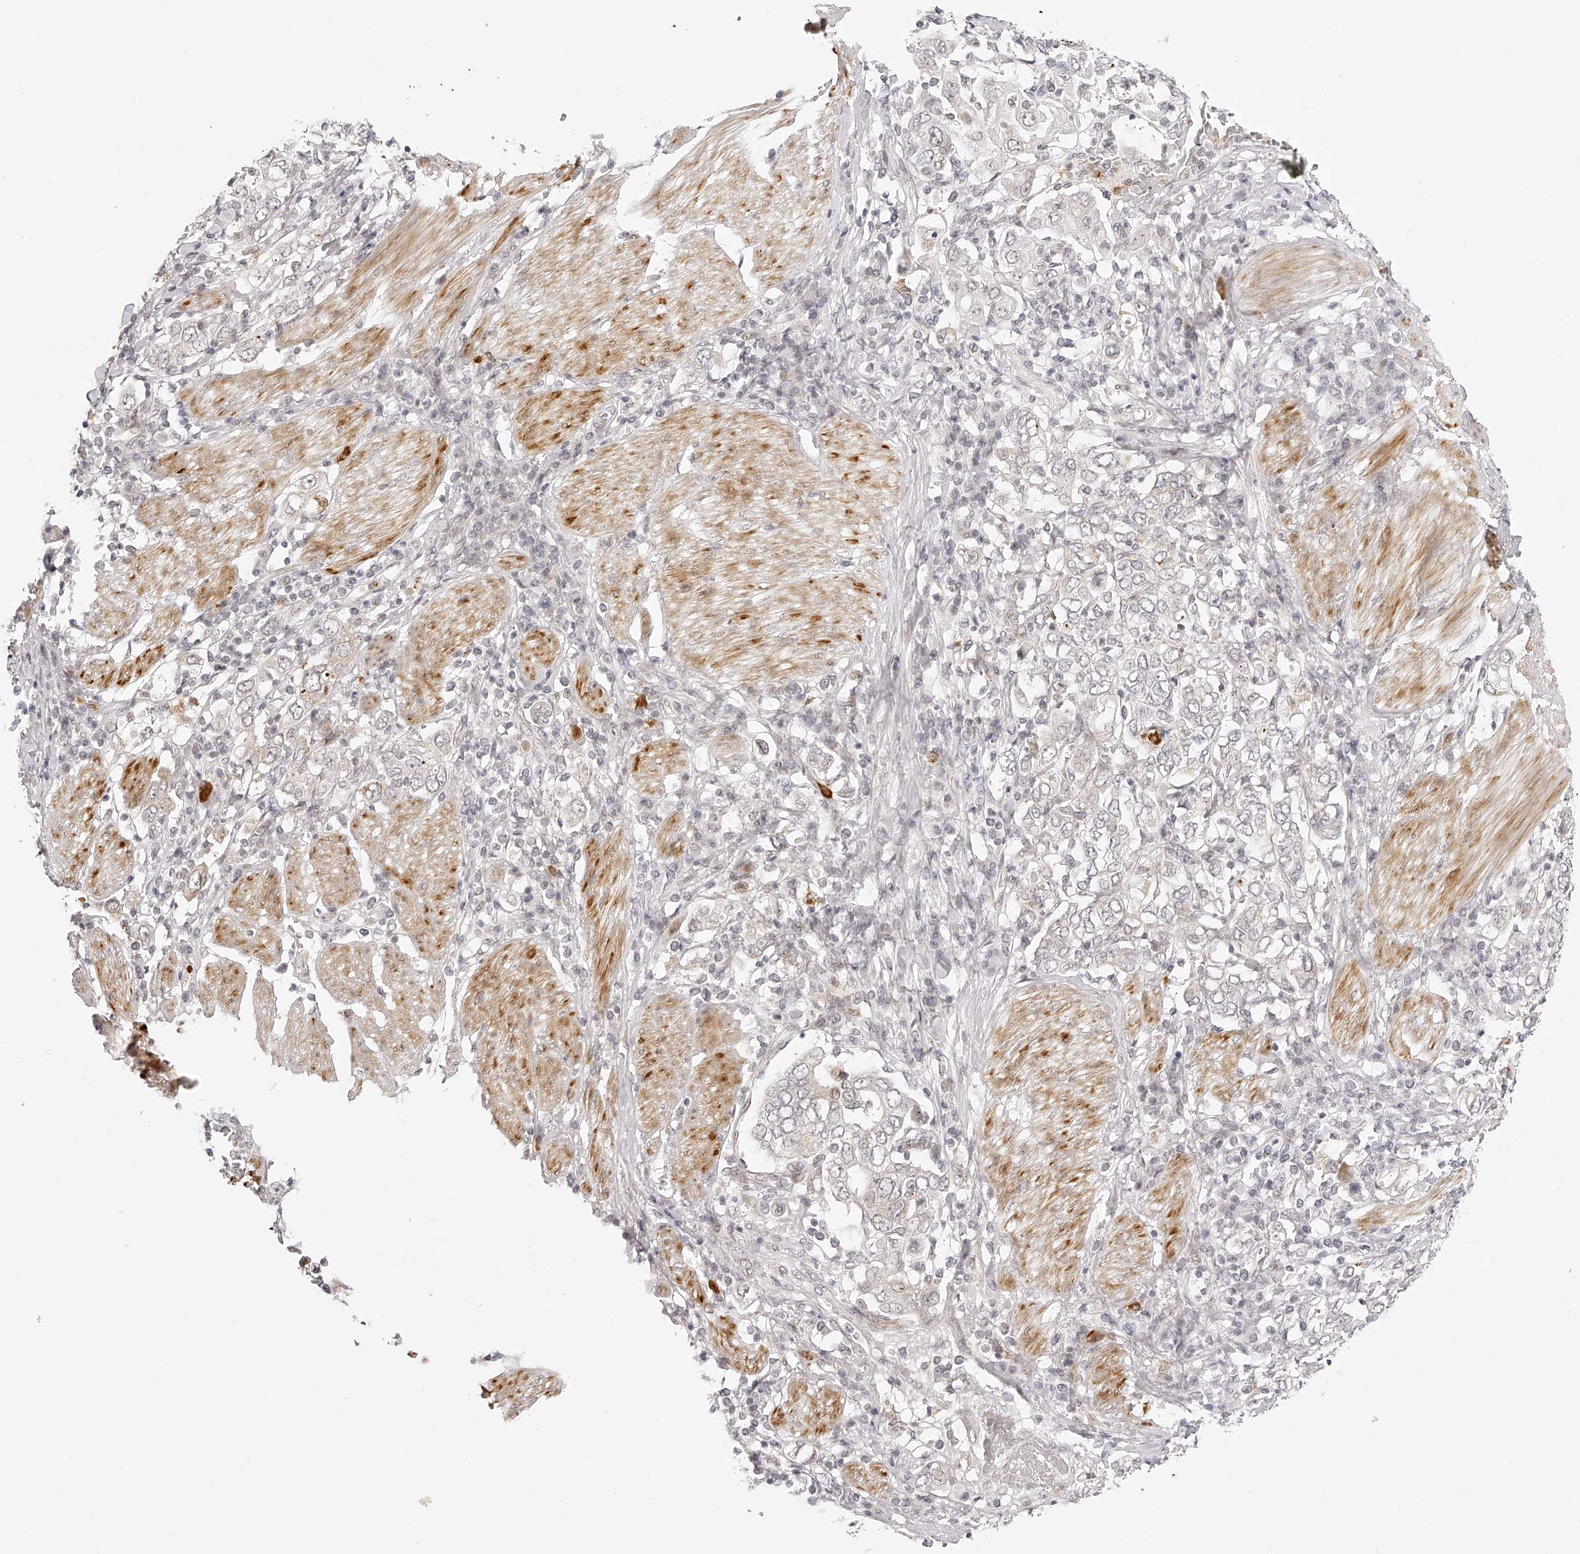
{"staining": {"intensity": "moderate", "quantity": "<25%", "location": "cytoplasmic/membranous"}, "tissue": "stomach cancer", "cell_type": "Tumor cells", "image_type": "cancer", "snomed": [{"axis": "morphology", "description": "Adenocarcinoma, NOS"}, {"axis": "topography", "description": "Stomach, upper"}], "caption": "Immunohistochemistry staining of stomach cancer, which reveals low levels of moderate cytoplasmic/membranous expression in about <25% of tumor cells indicating moderate cytoplasmic/membranous protein positivity. The staining was performed using DAB (3,3'-diaminobenzidine) (brown) for protein detection and nuclei were counterstained in hematoxylin (blue).", "gene": "PLEKHG1", "patient": {"sex": "male", "age": 62}}